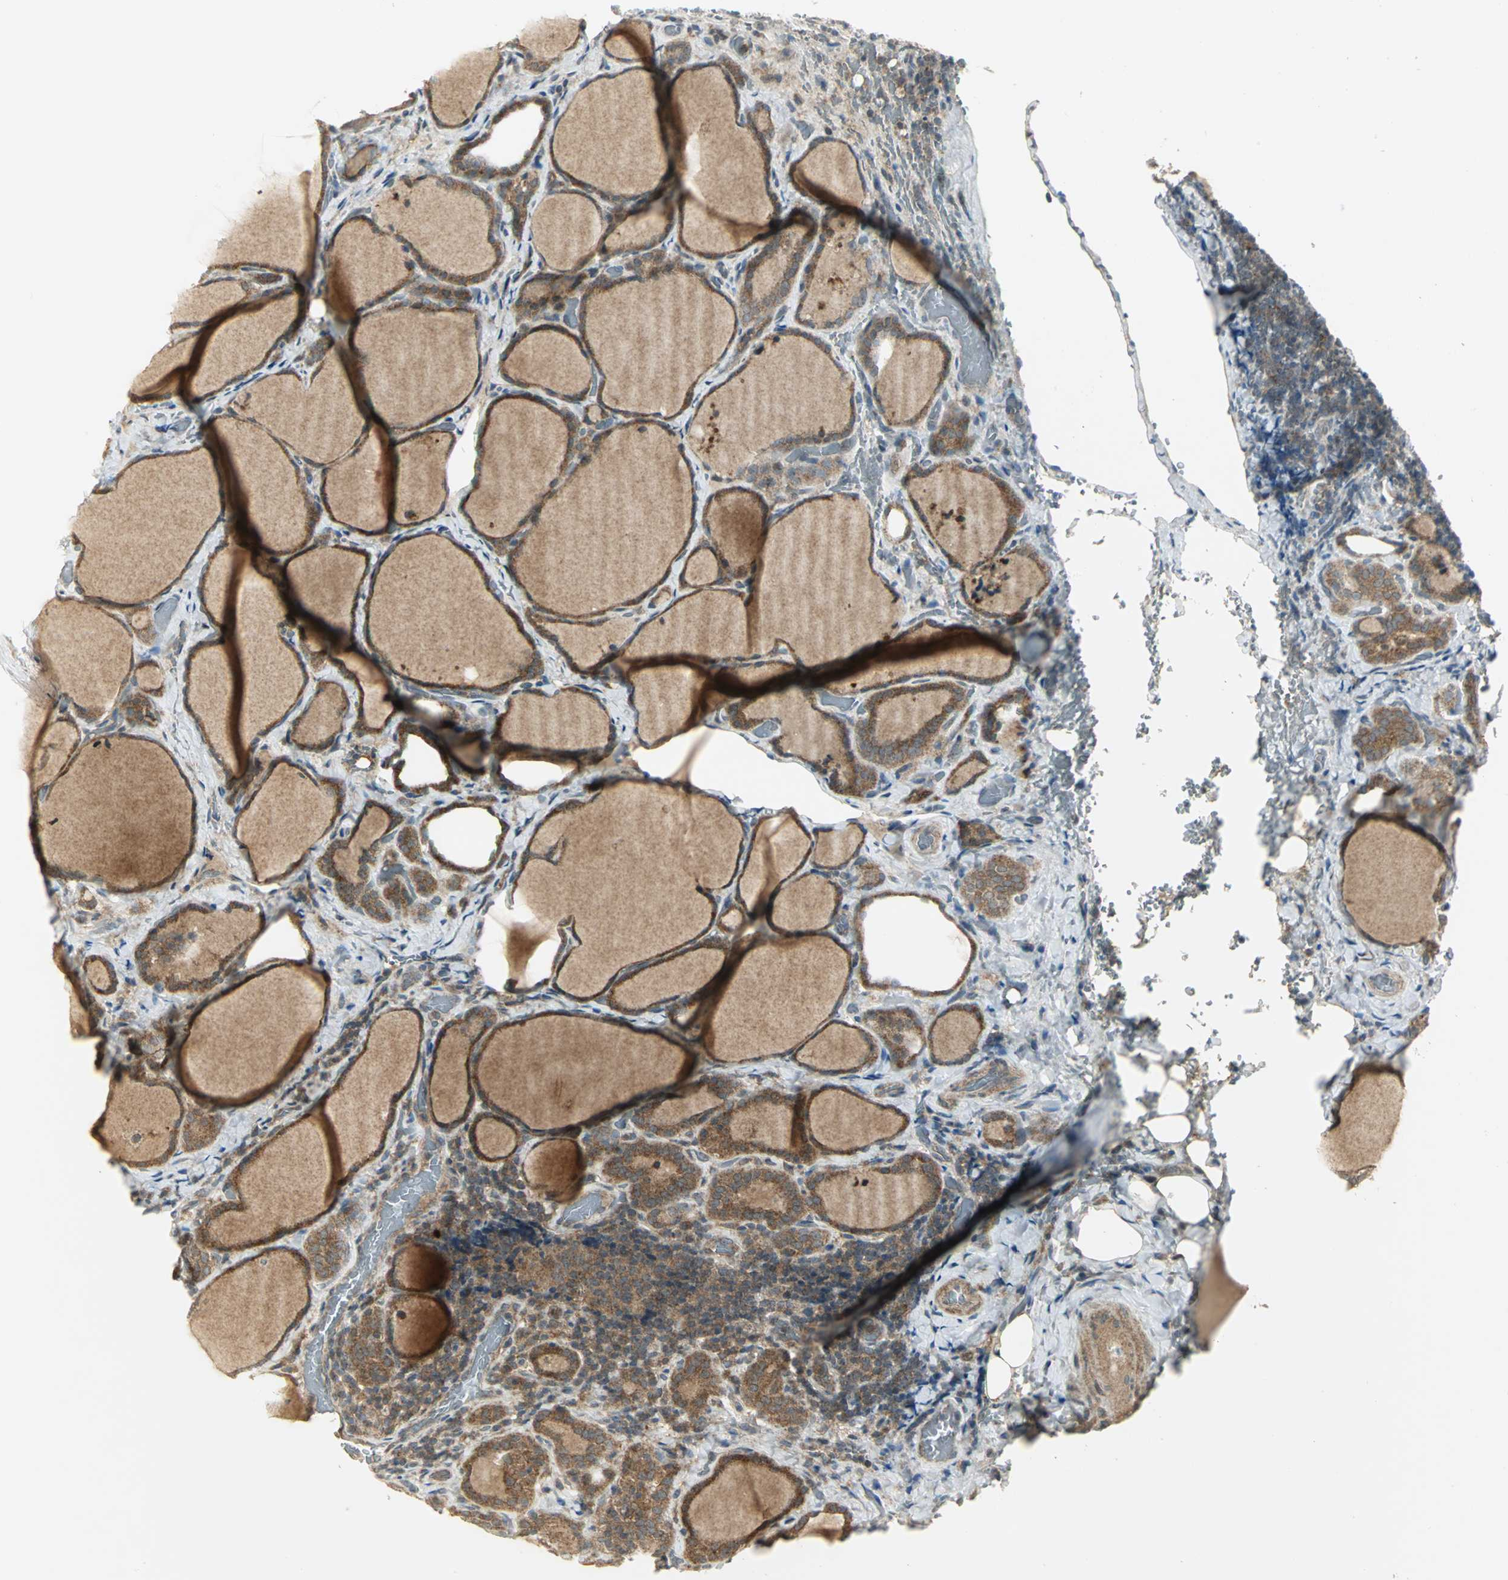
{"staining": {"intensity": "strong", "quantity": ">75%", "location": "cytoplasmic/membranous"}, "tissue": "thyroid cancer", "cell_type": "Tumor cells", "image_type": "cancer", "snomed": [{"axis": "morphology", "description": "Papillary adenocarcinoma, NOS"}, {"axis": "topography", "description": "Thyroid gland"}], "caption": "Immunohistochemical staining of papillary adenocarcinoma (thyroid) reveals high levels of strong cytoplasmic/membranous staining in about >75% of tumor cells. The staining is performed using DAB brown chromogen to label protein expression. The nuclei are counter-stained blue using hematoxylin.", "gene": "MAPK8IP3", "patient": {"sex": "female", "age": 30}}